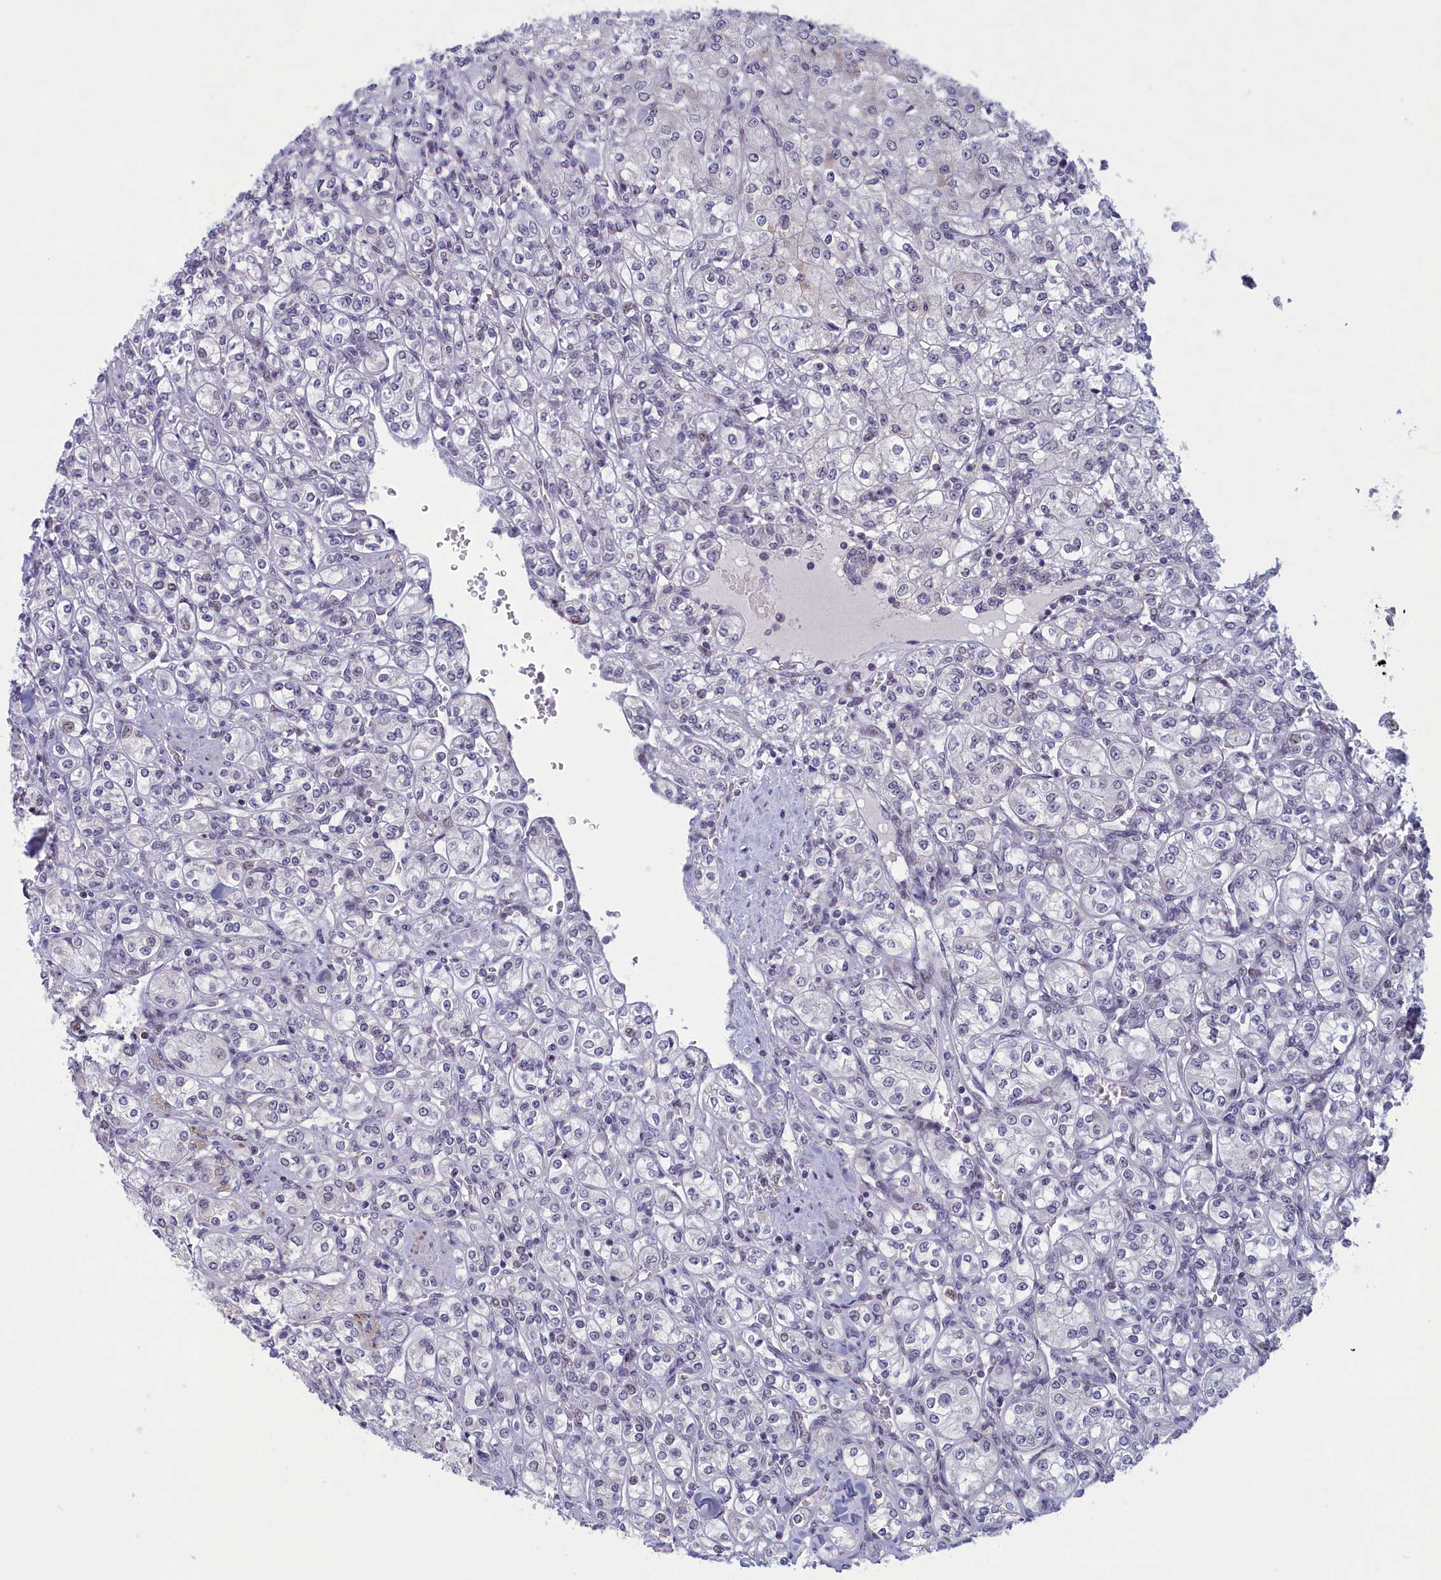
{"staining": {"intensity": "negative", "quantity": "none", "location": "none"}, "tissue": "renal cancer", "cell_type": "Tumor cells", "image_type": "cancer", "snomed": [{"axis": "morphology", "description": "Adenocarcinoma, NOS"}, {"axis": "topography", "description": "Kidney"}], "caption": "The histopathology image shows no staining of tumor cells in renal adenocarcinoma.", "gene": "CORO2A", "patient": {"sex": "male", "age": 77}}